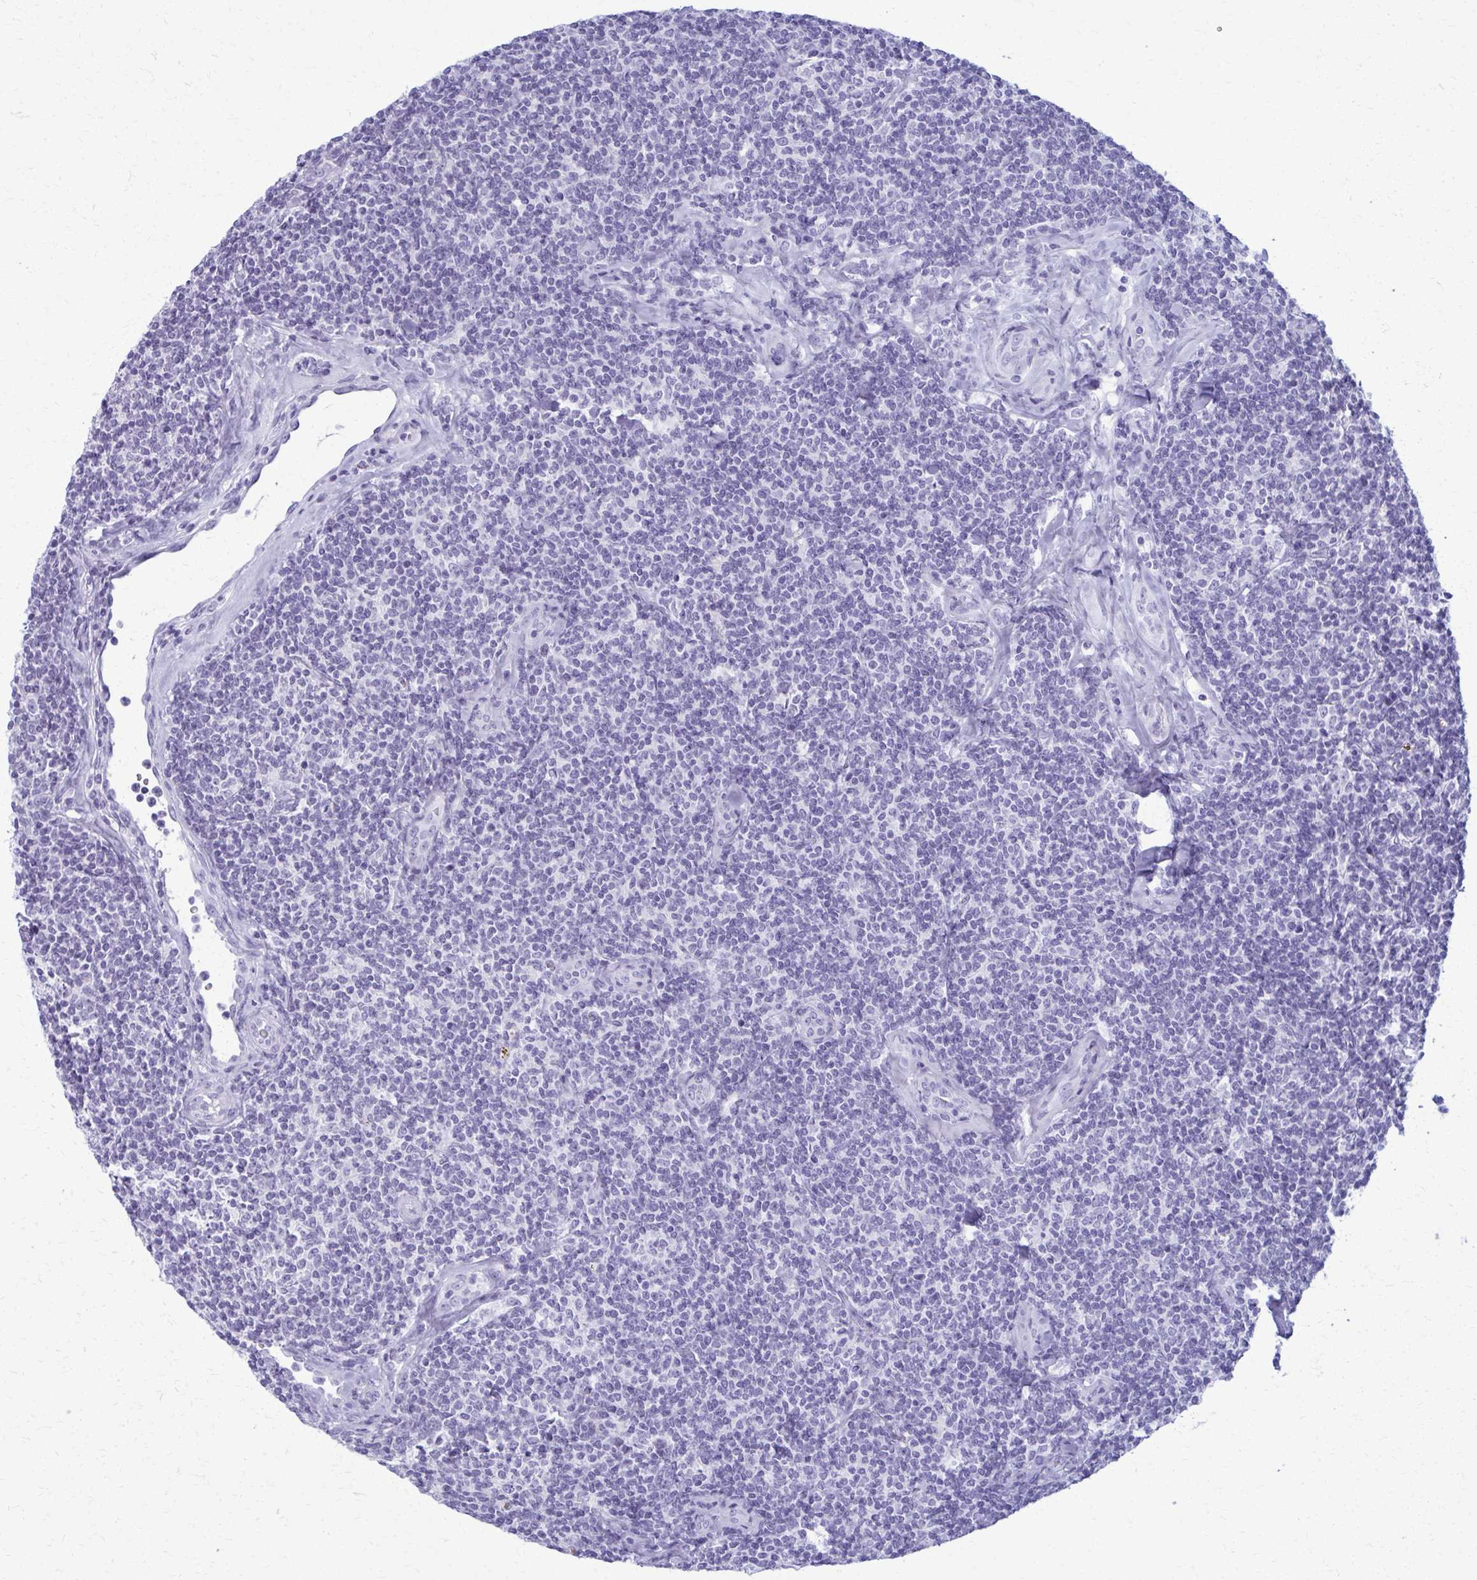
{"staining": {"intensity": "negative", "quantity": "none", "location": "none"}, "tissue": "lymphoma", "cell_type": "Tumor cells", "image_type": "cancer", "snomed": [{"axis": "morphology", "description": "Malignant lymphoma, non-Hodgkin's type, Low grade"}, {"axis": "topography", "description": "Lymph node"}], "caption": "Immunohistochemistry micrograph of neoplastic tissue: human malignant lymphoma, non-Hodgkin's type (low-grade) stained with DAB exhibits no significant protein expression in tumor cells. (Stains: DAB (3,3'-diaminobenzidine) immunohistochemistry (IHC) with hematoxylin counter stain, Microscopy: brightfield microscopy at high magnification).", "gene": "ACSM2B", "patient": {"sex": "female", "age": 56}}